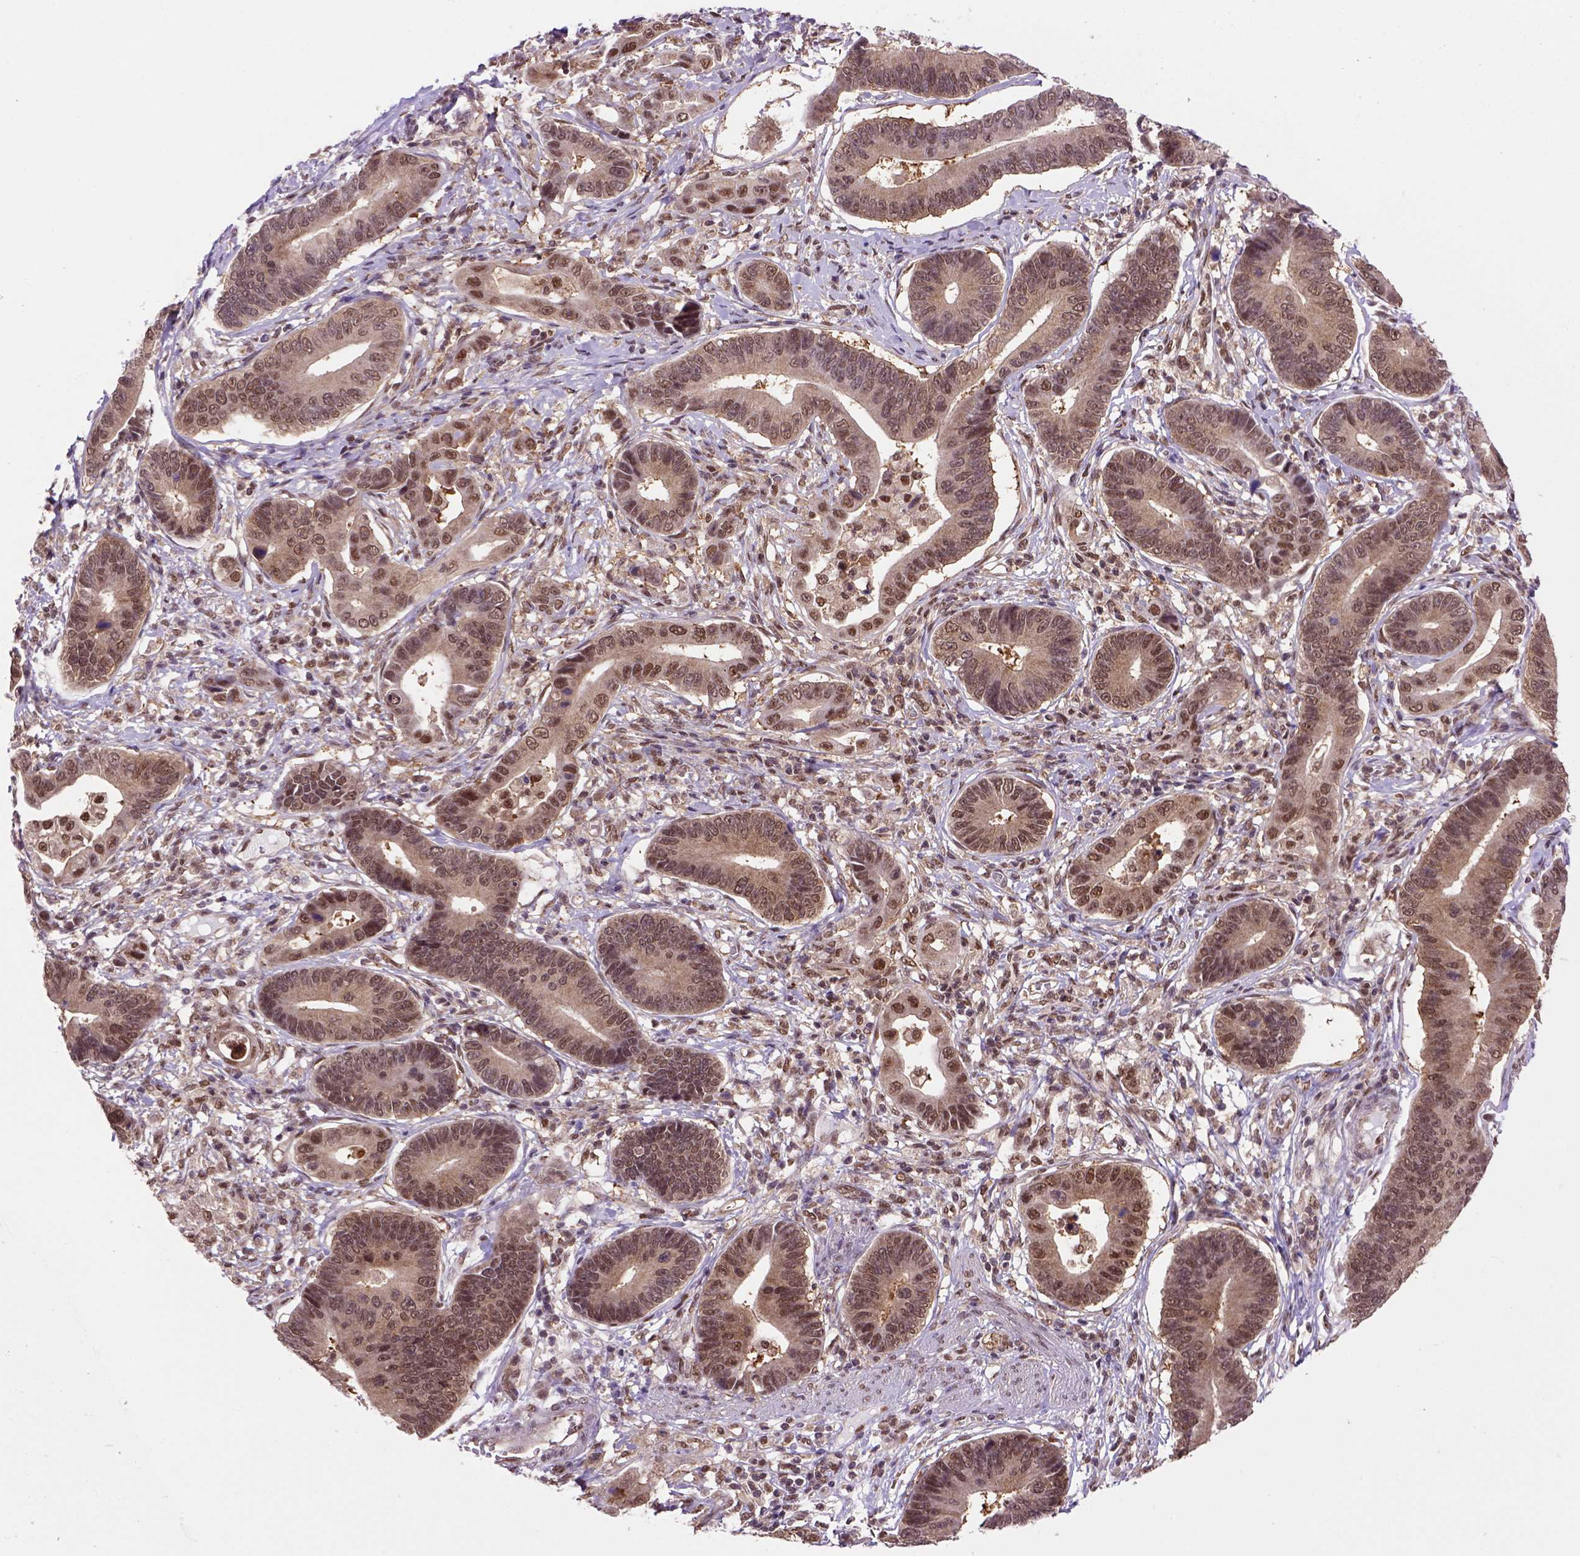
{"staining": {"intensity": "moderate", "quantity": ">75%", "location": "cytoplasmic/membranous,nuclear"}, "tissue": "stomach cancer", "cell_type": "Tumor cells", "image_type": "cancer", "snomed": [{"axis": "morphology", "description": "Adenocarcinoma, NOS"}, {"axis": "topography", "description": "Stomach"}], "caption": "A photomicrograph showing moderate cytoplasmic/membranous and nuclear positivity in about >75% of tumor cells in stomach adenocarcinoma, as visualized by brown immunohistochemical staining.", "gene": "PSMC2", "patient": {"sex": "male", "age": 84}}